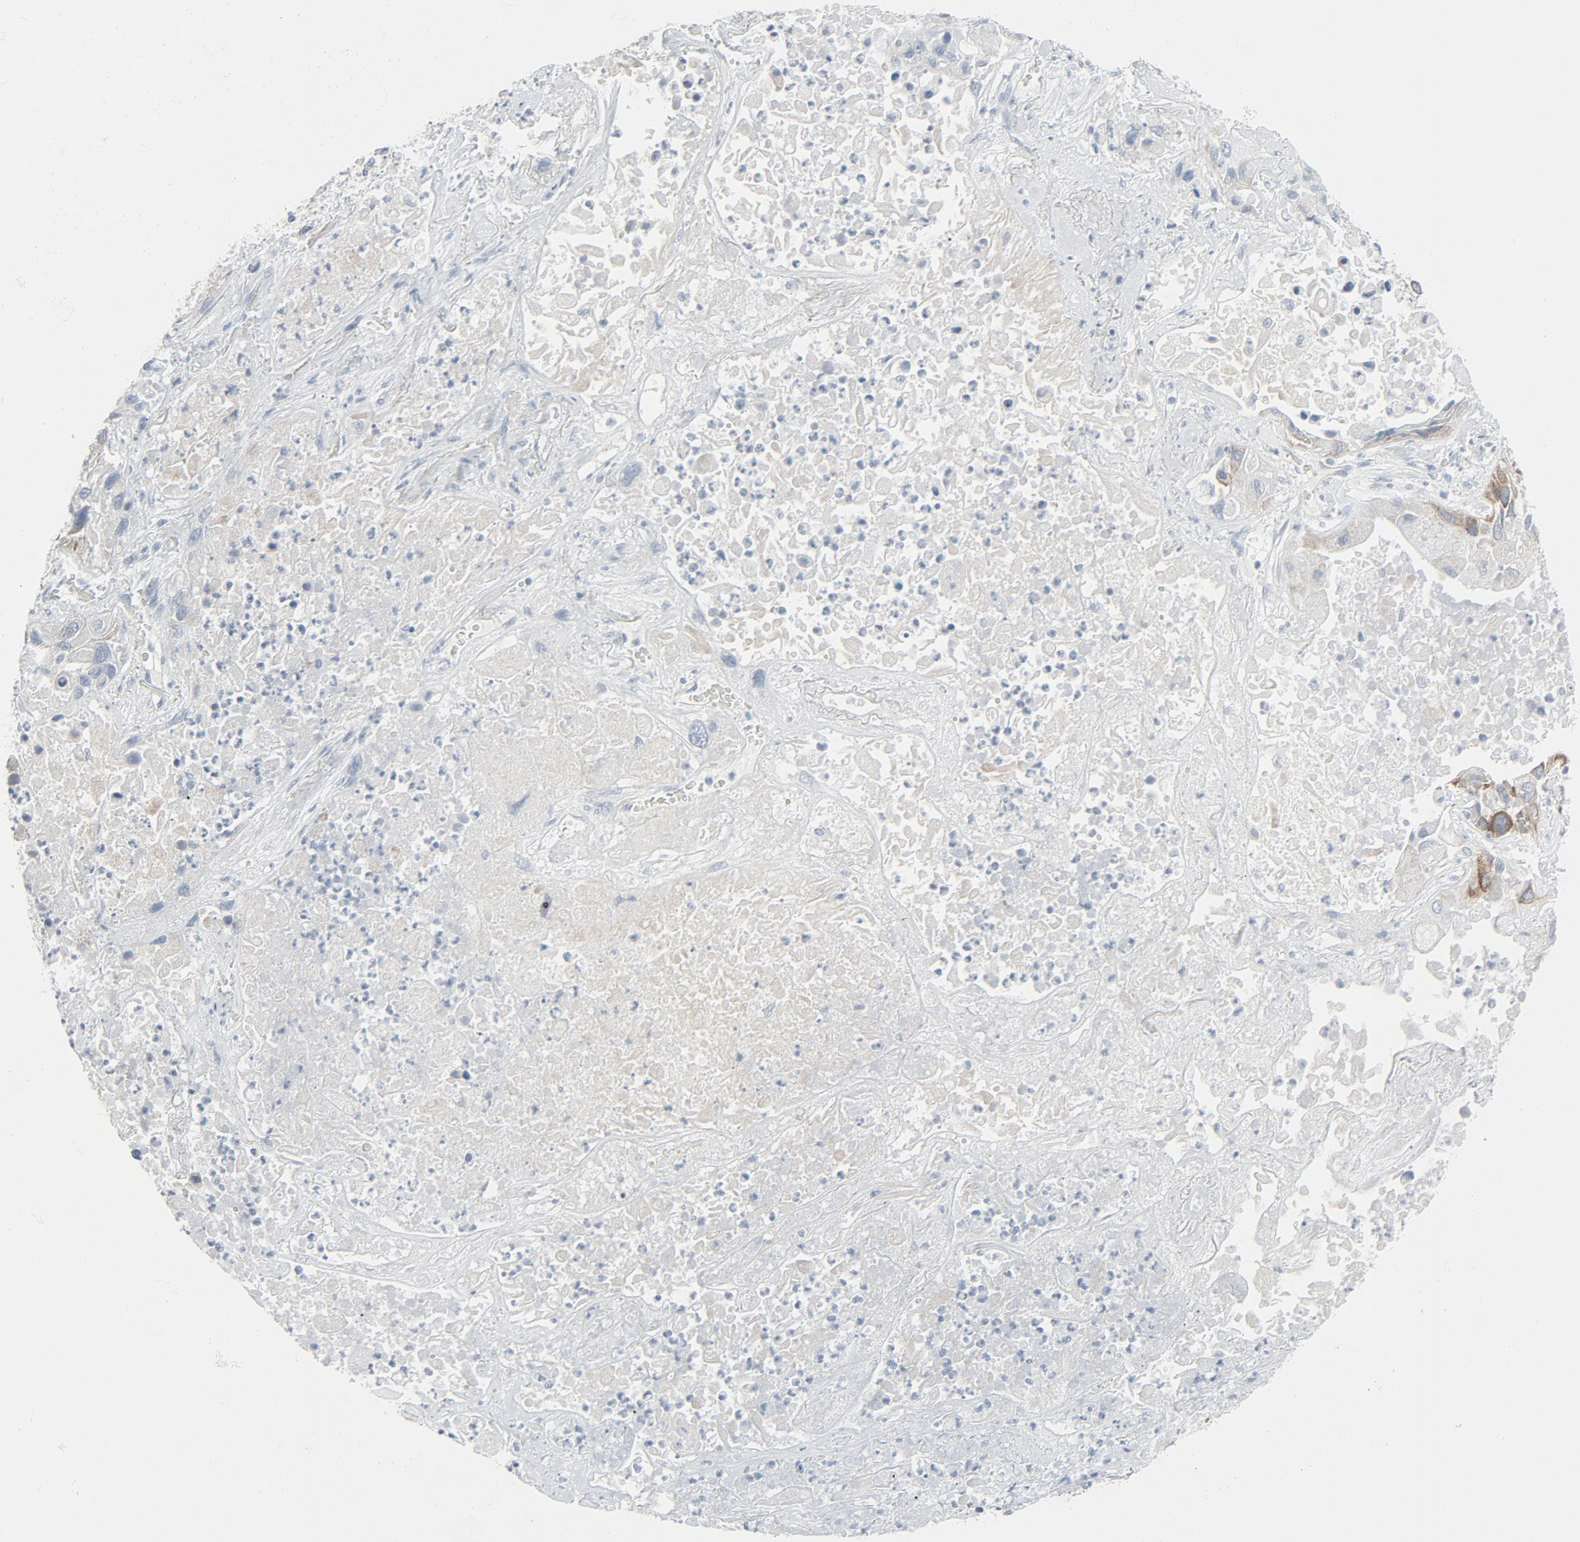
{"staining": {"intensity": "strong", "quantity": "25%-75%", "location": "cytoplasmic/membranous"}, "tissue": "lung cancer", "cell_type": "Tumor cells", "image_type": "cancer", "snomed": [{"axis": "morphology", "description": "Squamous cell carcinoma, NOS"}, {"axis": "topography", "description": "Lung"}], "caption": "IHC staining of lung cancer, which shows high levels of strong cytoplasmic/membranous staining in approximately 25%-75% of tumor cells indicating strong cytoplasmic/membranous protein expression. The staining was performed using DAB (3,3'-diaminobenzidine) (brown) for protein detection and nuclei were counterstained in hematoxylin (blue).", "gene": "FGFR3", "patient": {"sex": "female", "age": 76}}